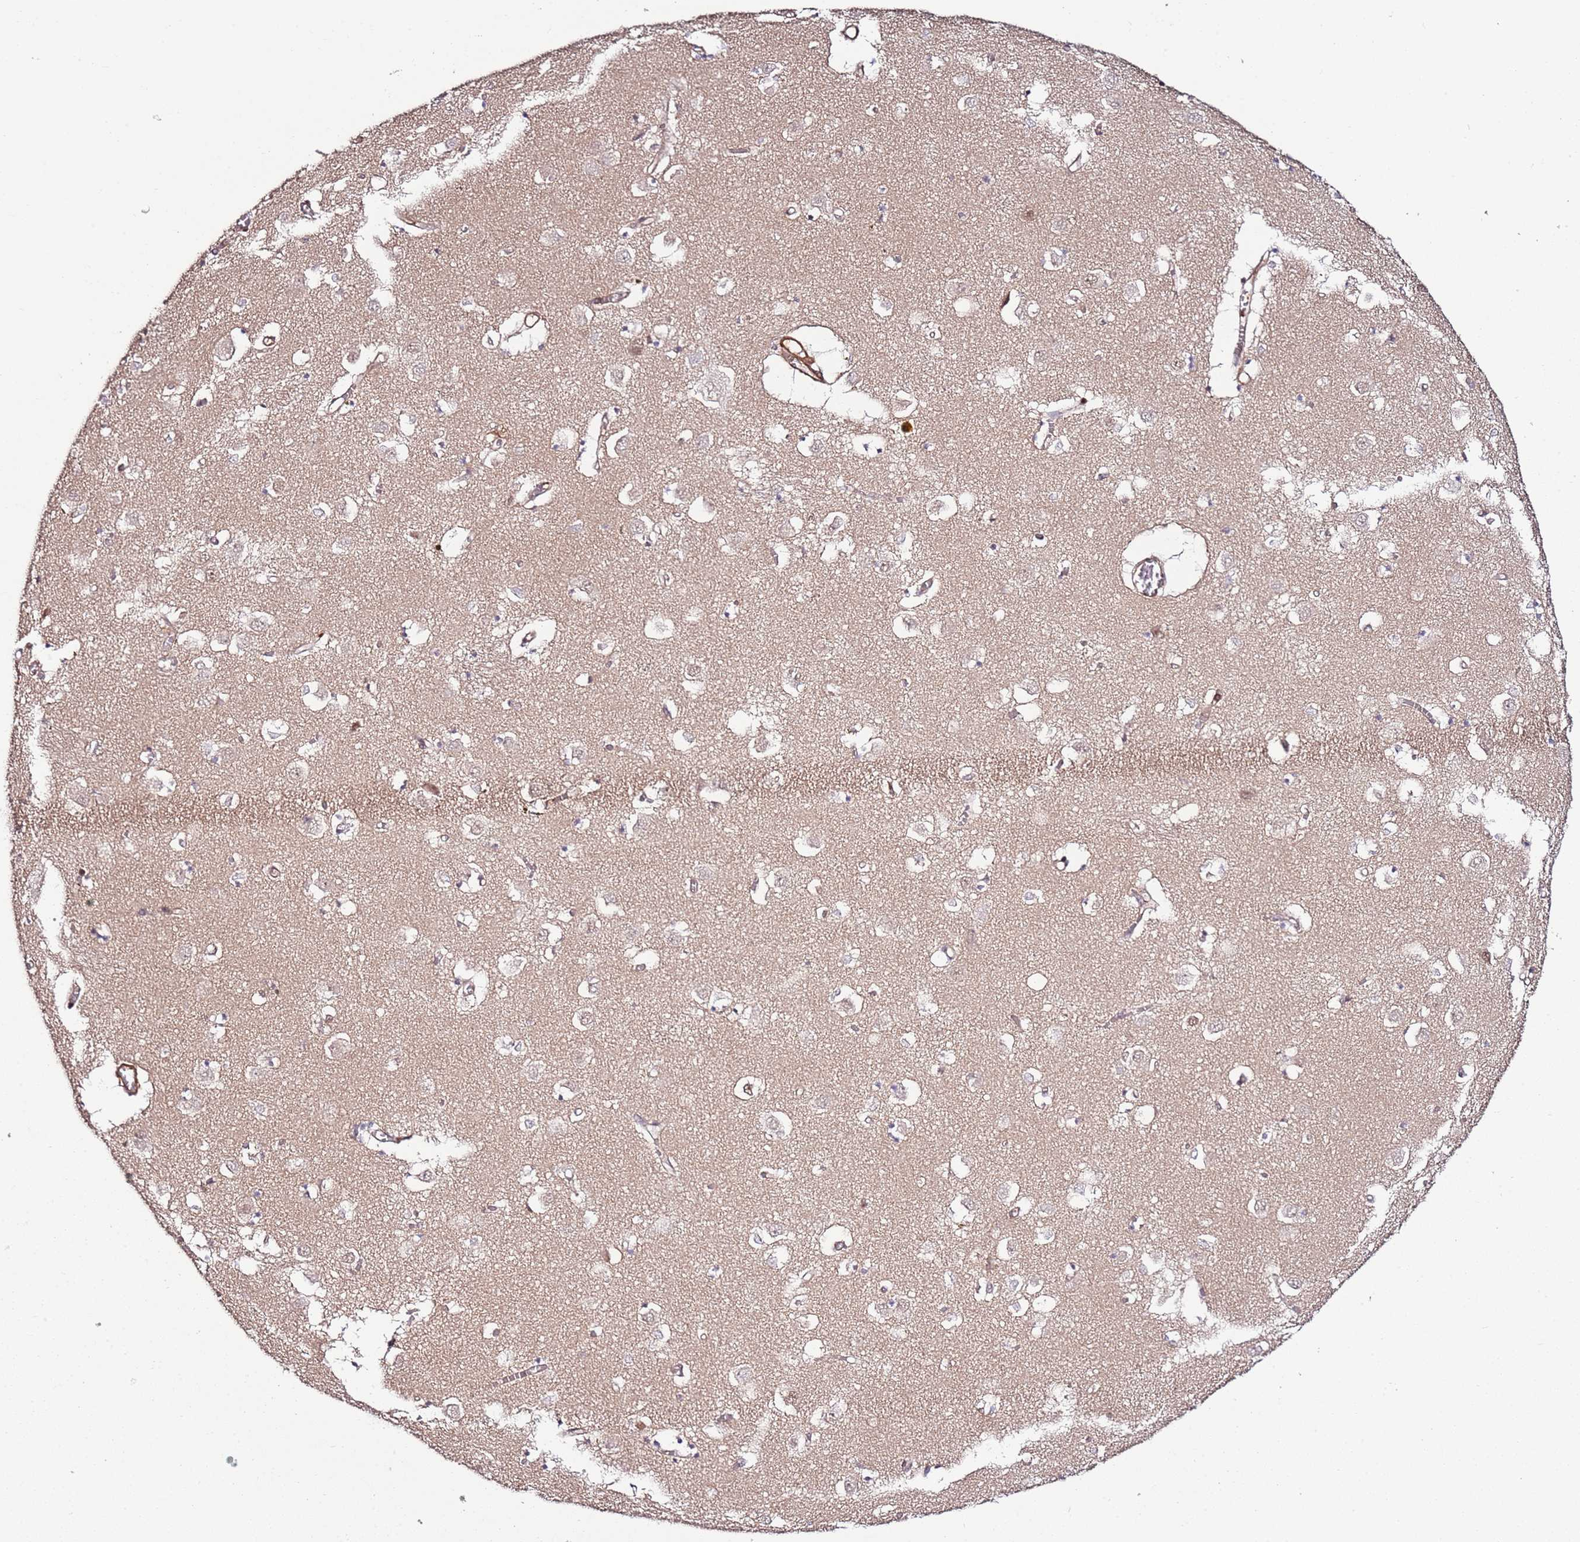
{"staining": {"intensity": "negative", "quantity": "none", "location": "none"}, "tissue": "caudate", "cell_type": "Glial cells", "image_type": "normal", "snomed": [{"axis": "morphology", "description": "Normal tissue, NOS"}, {"axis": "topography", "description": "Lateral ventricle wall"}], "caption": "Human caudate stained for a protein using immunohistochemistry (IHC) shows no expression in glial cells.", "gene": "CCNYL1", "patient": {"sex": "male", "age": 70}}